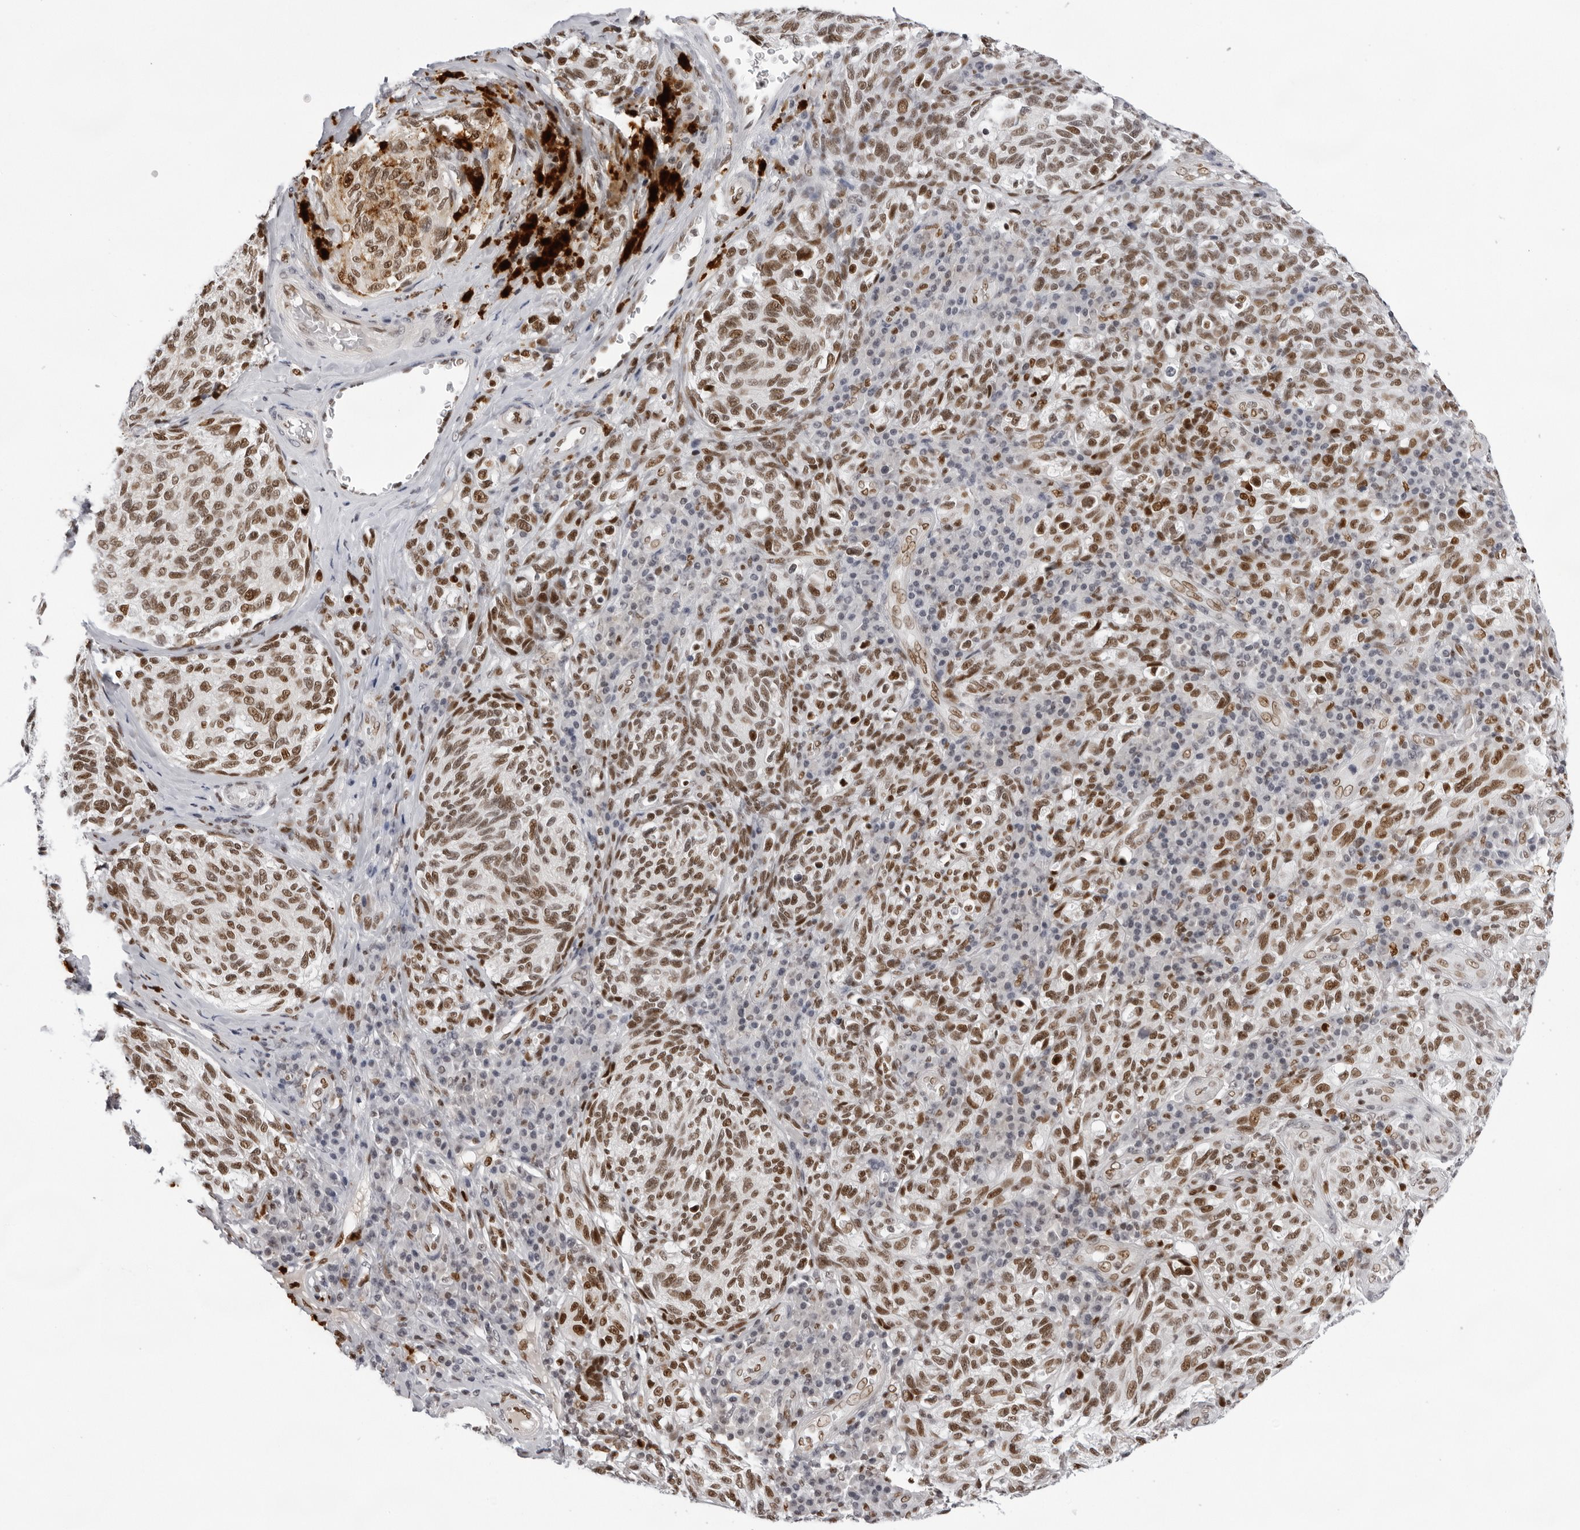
{"staining": {"intensity": "moderate", "quantity": ">75%", "location": "nuclear"}, "tissue": "melanoma", "cell_type": "Tumor cells", "image_type": "cancer", "snomed": [{"axis": "morphology", "description": "Malignant melanoma, NOS"}, {"axis": "topography", "description": "Skin"}], "caption": "A medium amount of moderate nuclear staining is seen in about >75% of tumor cells in malignant melanoma tissue. The staining is performed using DAB brown chromogen to label protein expression. The nuclei are counter-stained blue using hematoxylin.", "gene": "OGG1", "patient": {"sex": "female", "age": 73}}